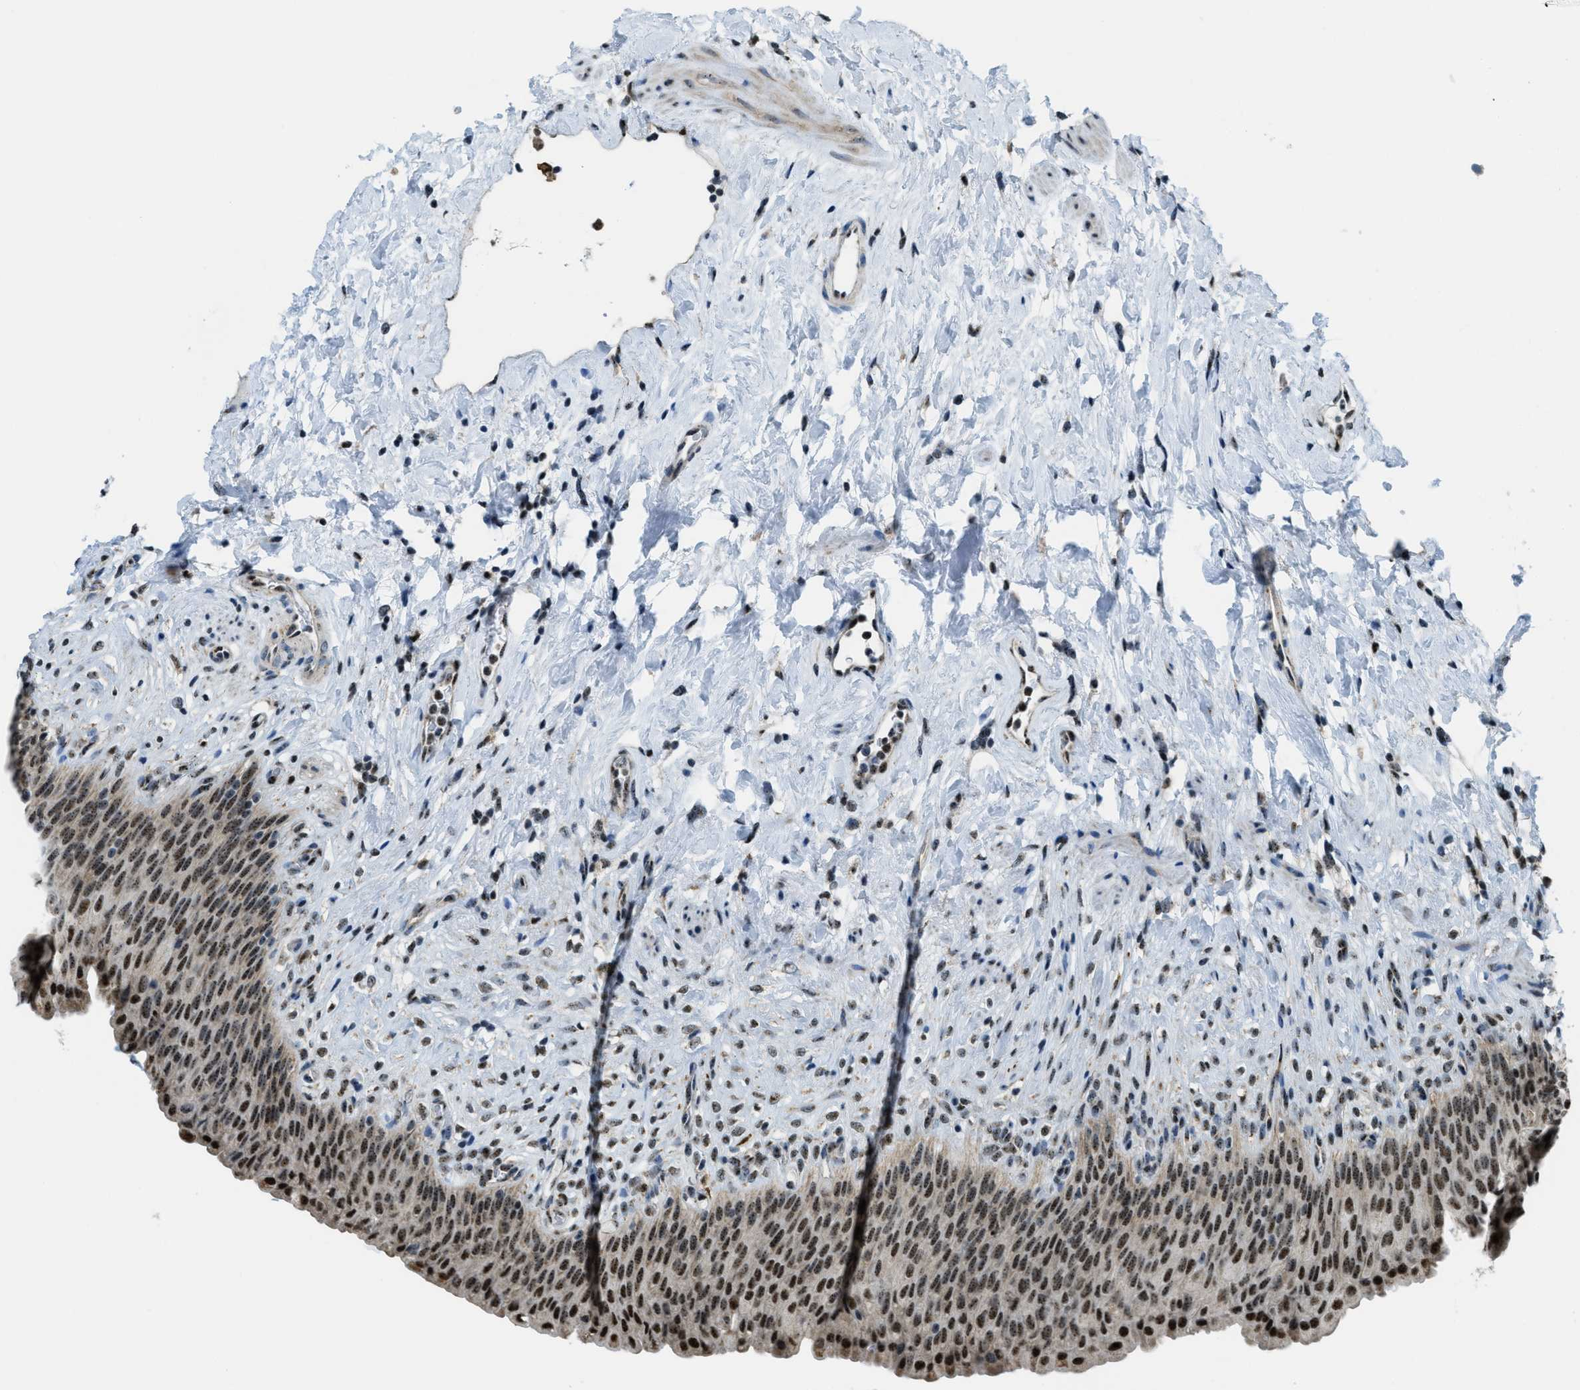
{"staining": {"intensity": "strong", "quantity": ">75%", "location": "cytoplasmic/membranous,nuclear"}, "tissue": "urinary bladder", "cell_type": "Urothelial cells", "image_type": "normal", "snomed": [{"axis": "morphology", "description": "Normal tissue, NOS"}, {"axis": "topography", "description": "Urinary bladder"}], "caption": "Urinary bladder stained with immunohistochemistry (IHC) reveals strong cytoplasmic/membranous,nuclear positivity in about >75% of urothelial cells. (DAB IHC with brightfield microscopy, high magnification).", "gene": "SP100", "patient": {"sex": "female", "age": 79}}